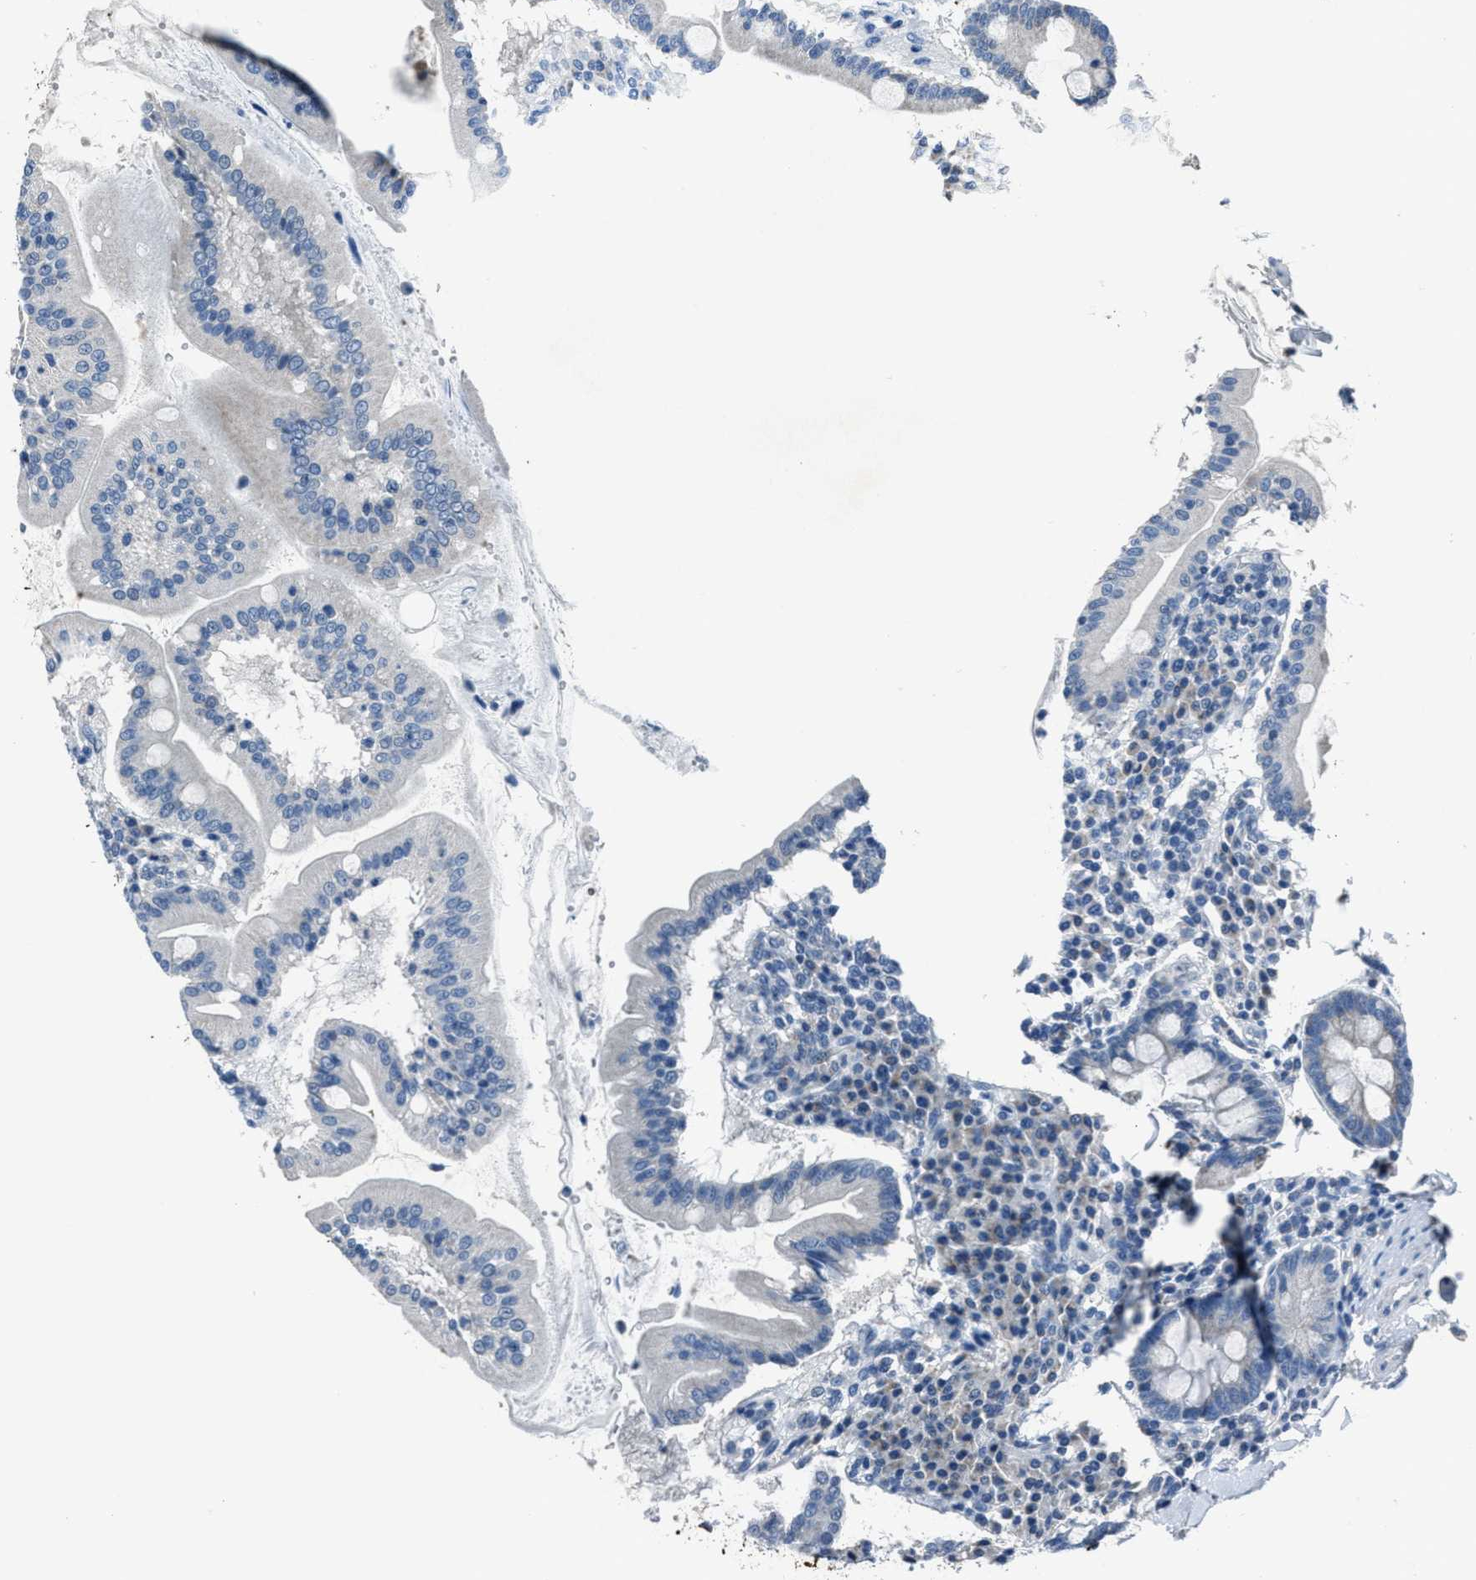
{"staining": {"intensity": "strong", "quantity": "<25%", "location": "cytoplasmic/membranous"}, "tissue": "duodenum", "cell_type": "Glandular cells", "image_type": "normal", "snomed": [{"axis": "morphology", "description": "Normal tissue, NOS"}, {"axis": "topography", "description": "Duodenum"}], "caption": "An image showing strong cytoplasmic/membranous expression in about <25% of glandular cells in normal duodenum, as visualized by brown immunohistochemical staining.", "gene": "ADAM2", "patient": {"sex": "male", "age": 50}}